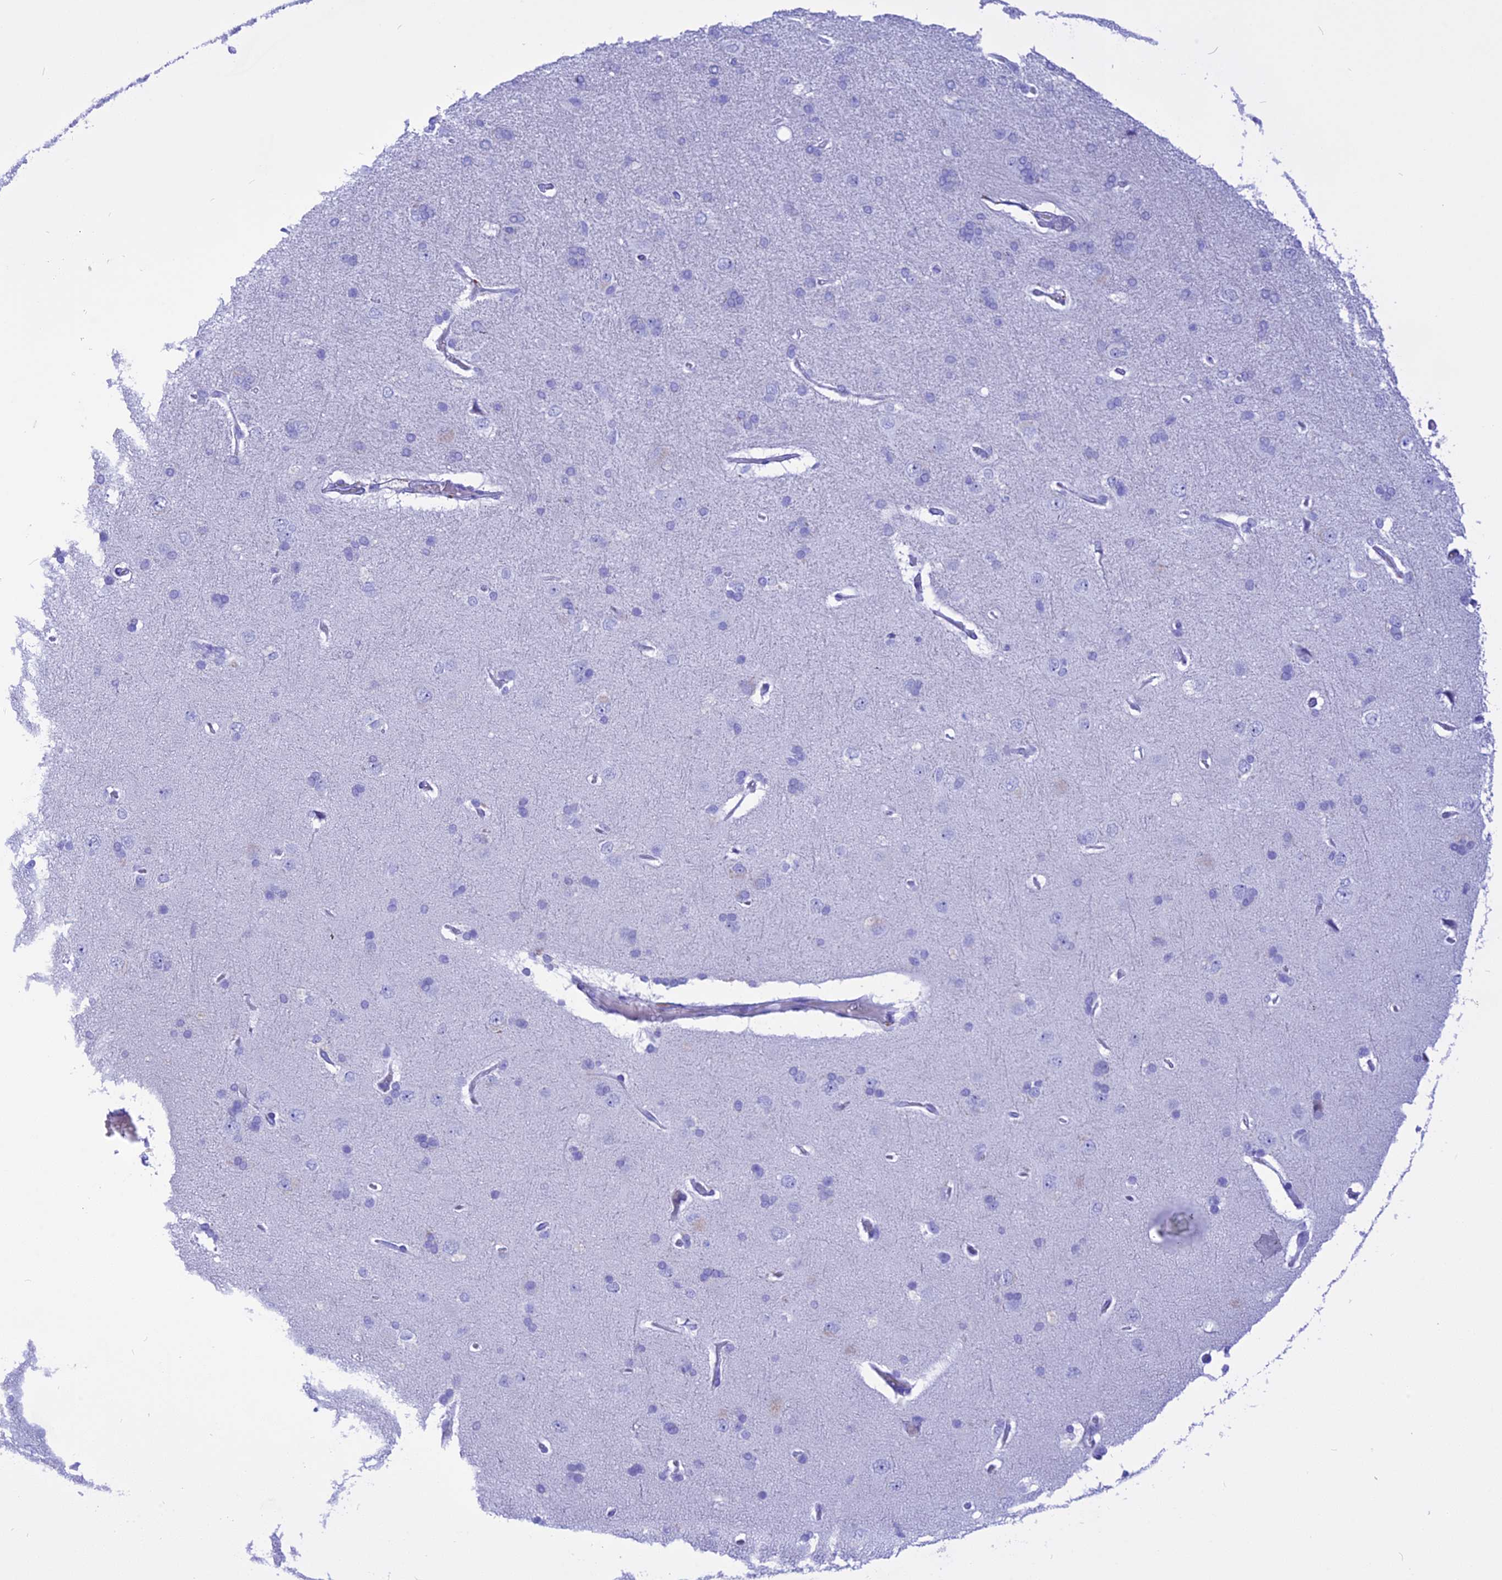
{"staining": {"intensity": "negative", "quantity": "none", "location": "none"}, "tissue": "cerebral cortex", "cell_type": "Endothelial cells", "image_type": "normal", "snomed": [{"axis": "morphology", "description": "Normal tissue, NOS"}, {"axis": "topography", "description": "Cerebral cortex"}], "caption": "IHC photomicrograph of normal human cerebral cortex stained for a protein (brown), which displays no staining in endothelial cells.", "gene": "GLYATL1B", "patient": {"sex": "male", "age": 62}}